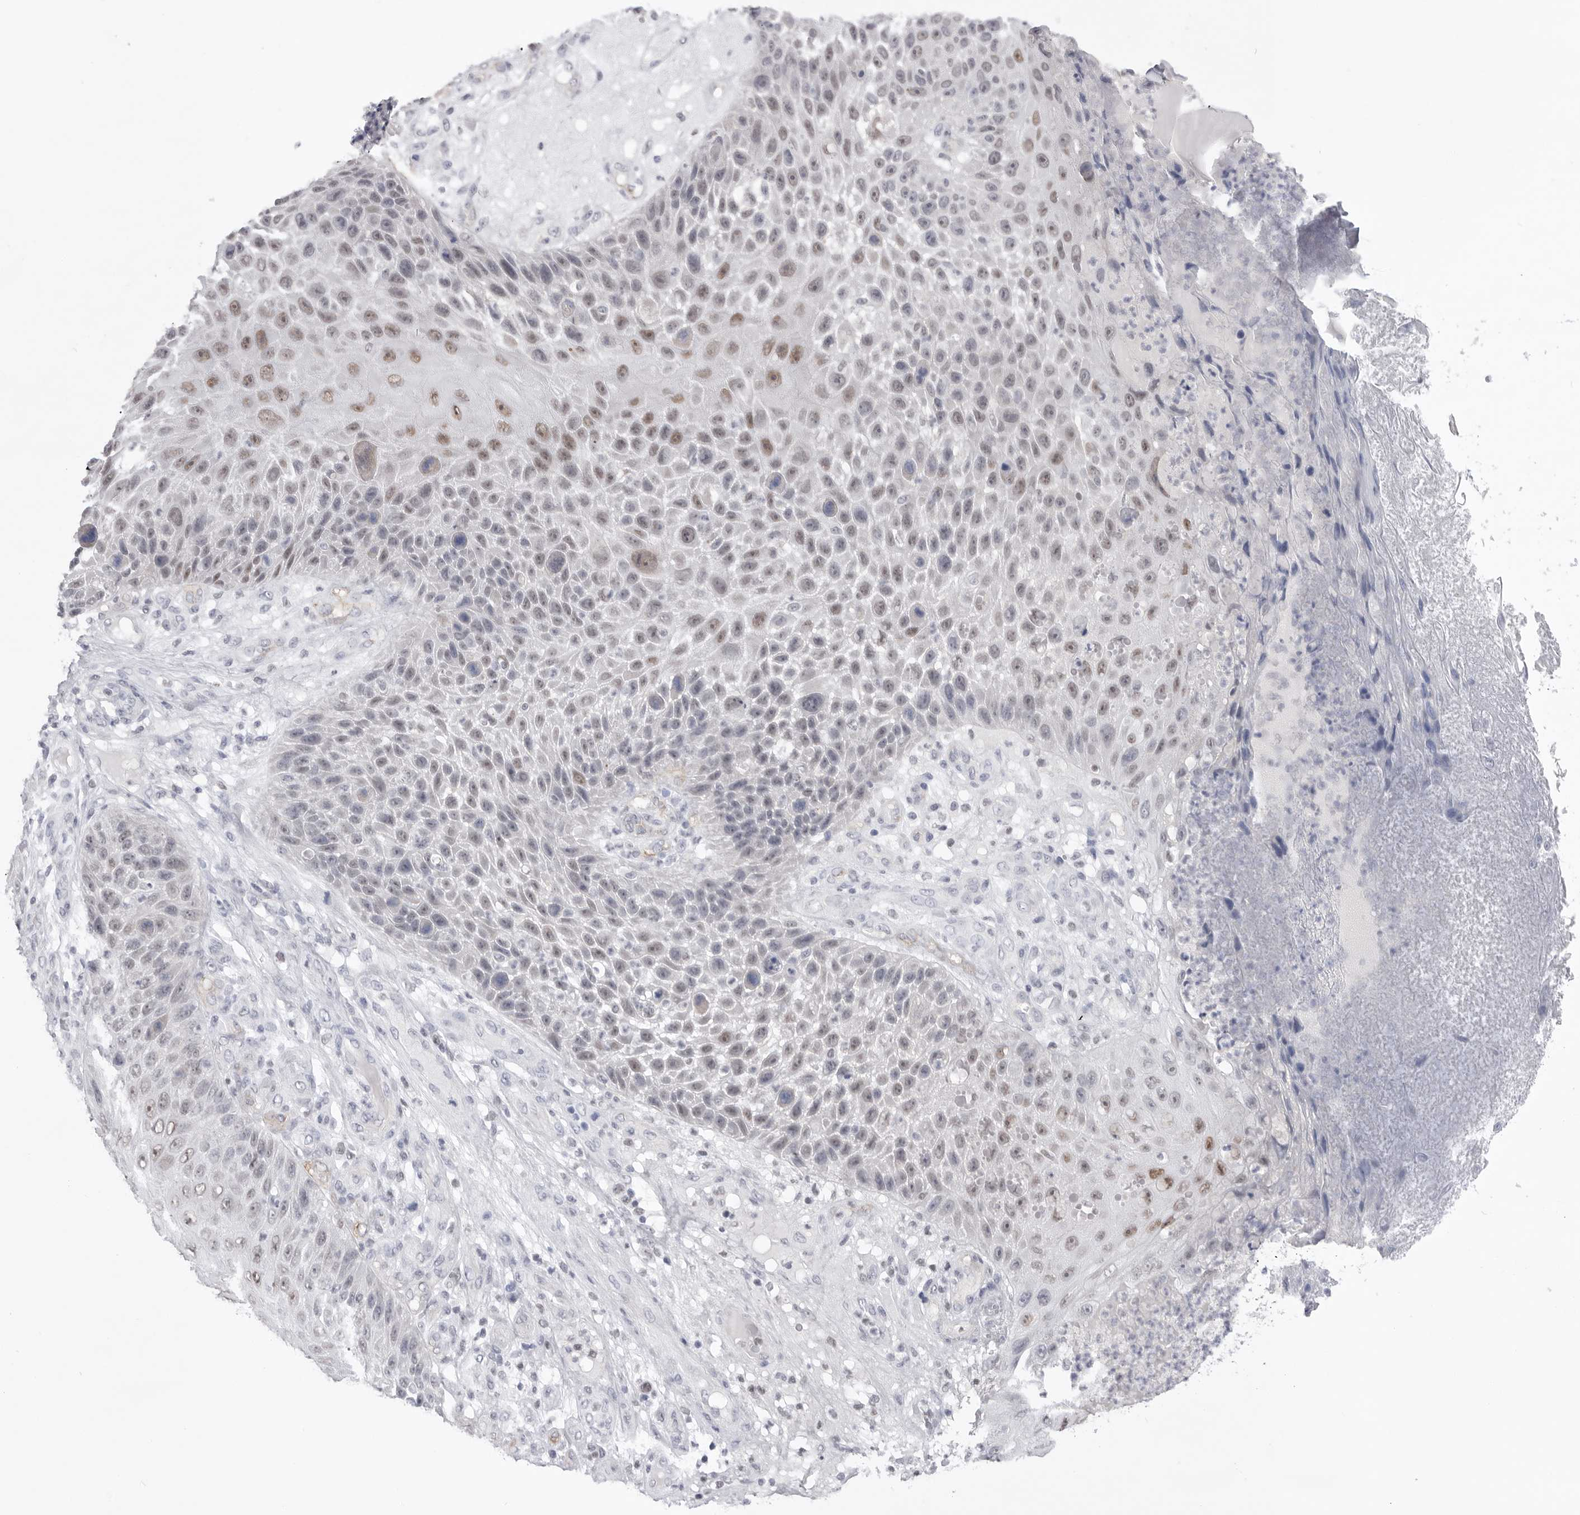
{"staining": {"intensity": "moderate", "quantity": "<25%", "location": "nuclear"}, "tissue": "skin cancer", "cell_type": "Tumor cells", "image_type": "cancer", "snomed": [{"axis": "morphology", "description": "Squamous cell carcinoma, NOS"}, {"axis": "topography", "description": "Skin"}], "caption": "This is an image of immunohistochemistry (IHC) staining of skin cancer (squamous cell carcinoma), which shows moderate positivity in the nuclear of tumor cells.", "gene": "ZBTB7B", "patient": {"sex": "female", "age": 88}}